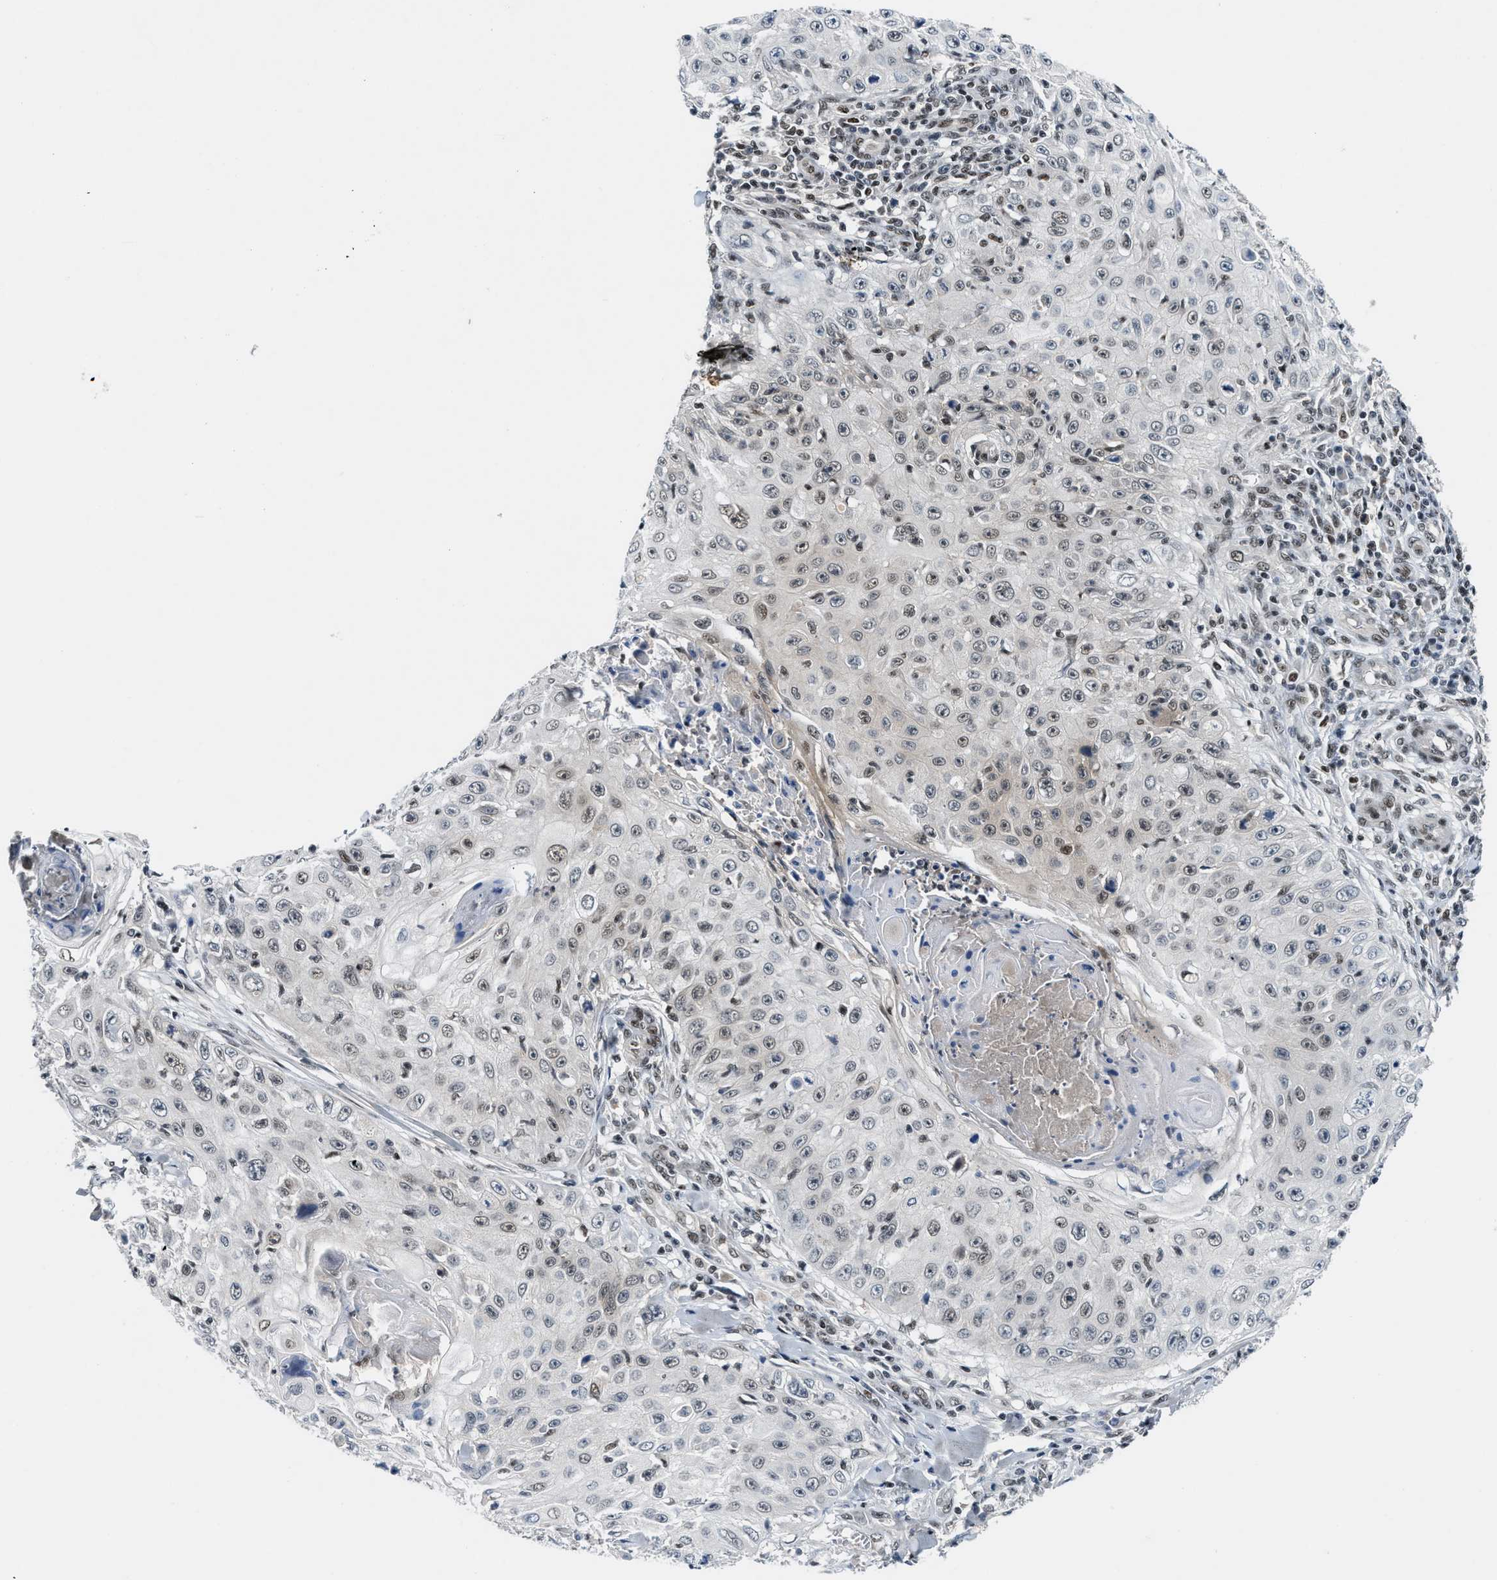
{"staining": {"intensity": "moderate", "quantity": "<25%", "location": "nuclear"}, "tissue": "skin cancer", "cell_type": "Tumor cells", "image_type": "cancer", "snomed": [{"axis": "morphology", "description": "Squamous cell carcinoma, NOS"}, {"axis": "topography", "description": "Skin"}], "caption": "This image exhibits IHC staining of human skin cancer (squamous cell carcinoma), with low moderate nuclear expression in approximately <25% of tumor cells.", "gene": "NCOA1", "patient": {"sex": "male", "age": 86}}